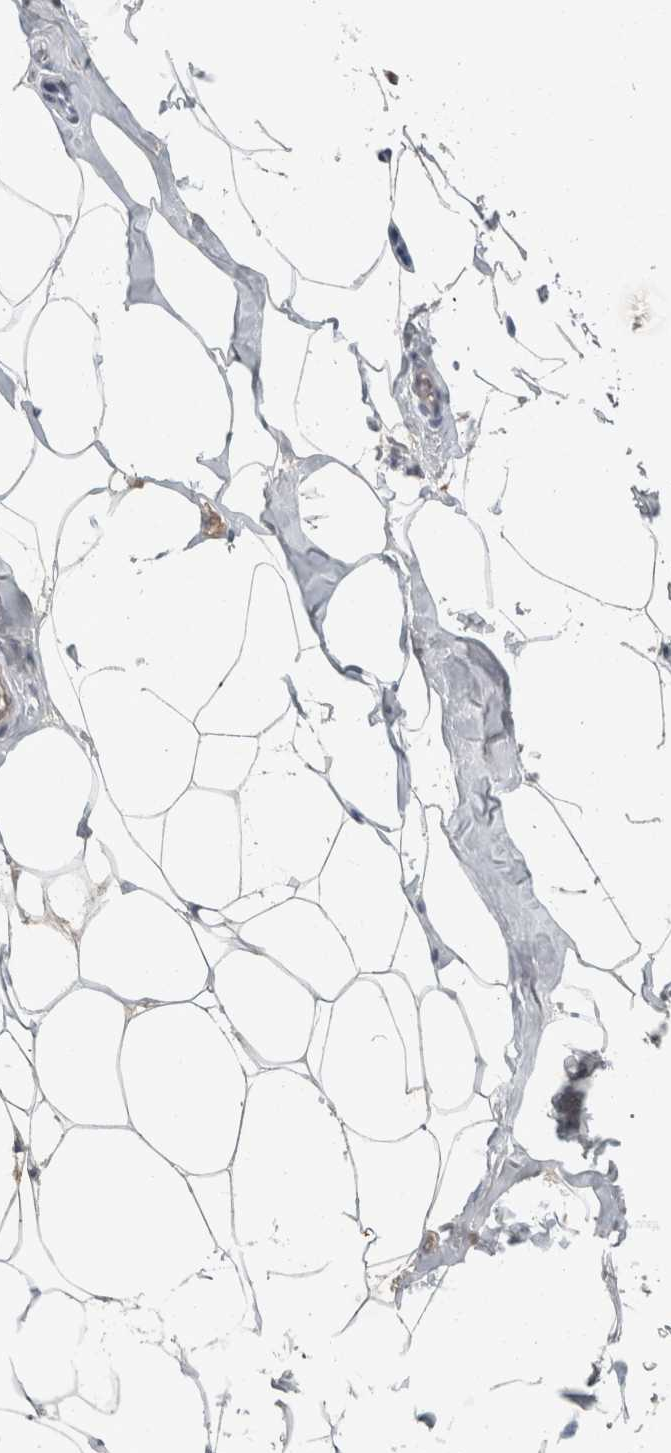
{"staining": {"intensity": "negative", "quantity": "none", "location": "none"}, "tissue": "adipose tissue", "cell_type": "Adipocytes", "image_type": "normal", "snomed": [{"axis": "morphology", "description": "Normal tissue, NOS"}, {"axis": "morphology", "description": "Fibrosis, NOS"}, {"axis": "topography", "description": "Breast"}, {"axis": "topography", "description": "Adipose tissue"}], "caption": "Adipocytes show no significant protein positivity in unremarkable adipose tissue. (DAB immunohistochemistry visualized using brightfield microscopy, high magnification).", "gene": "CHL1", "patient": {"sex": "female", "age": 39}}